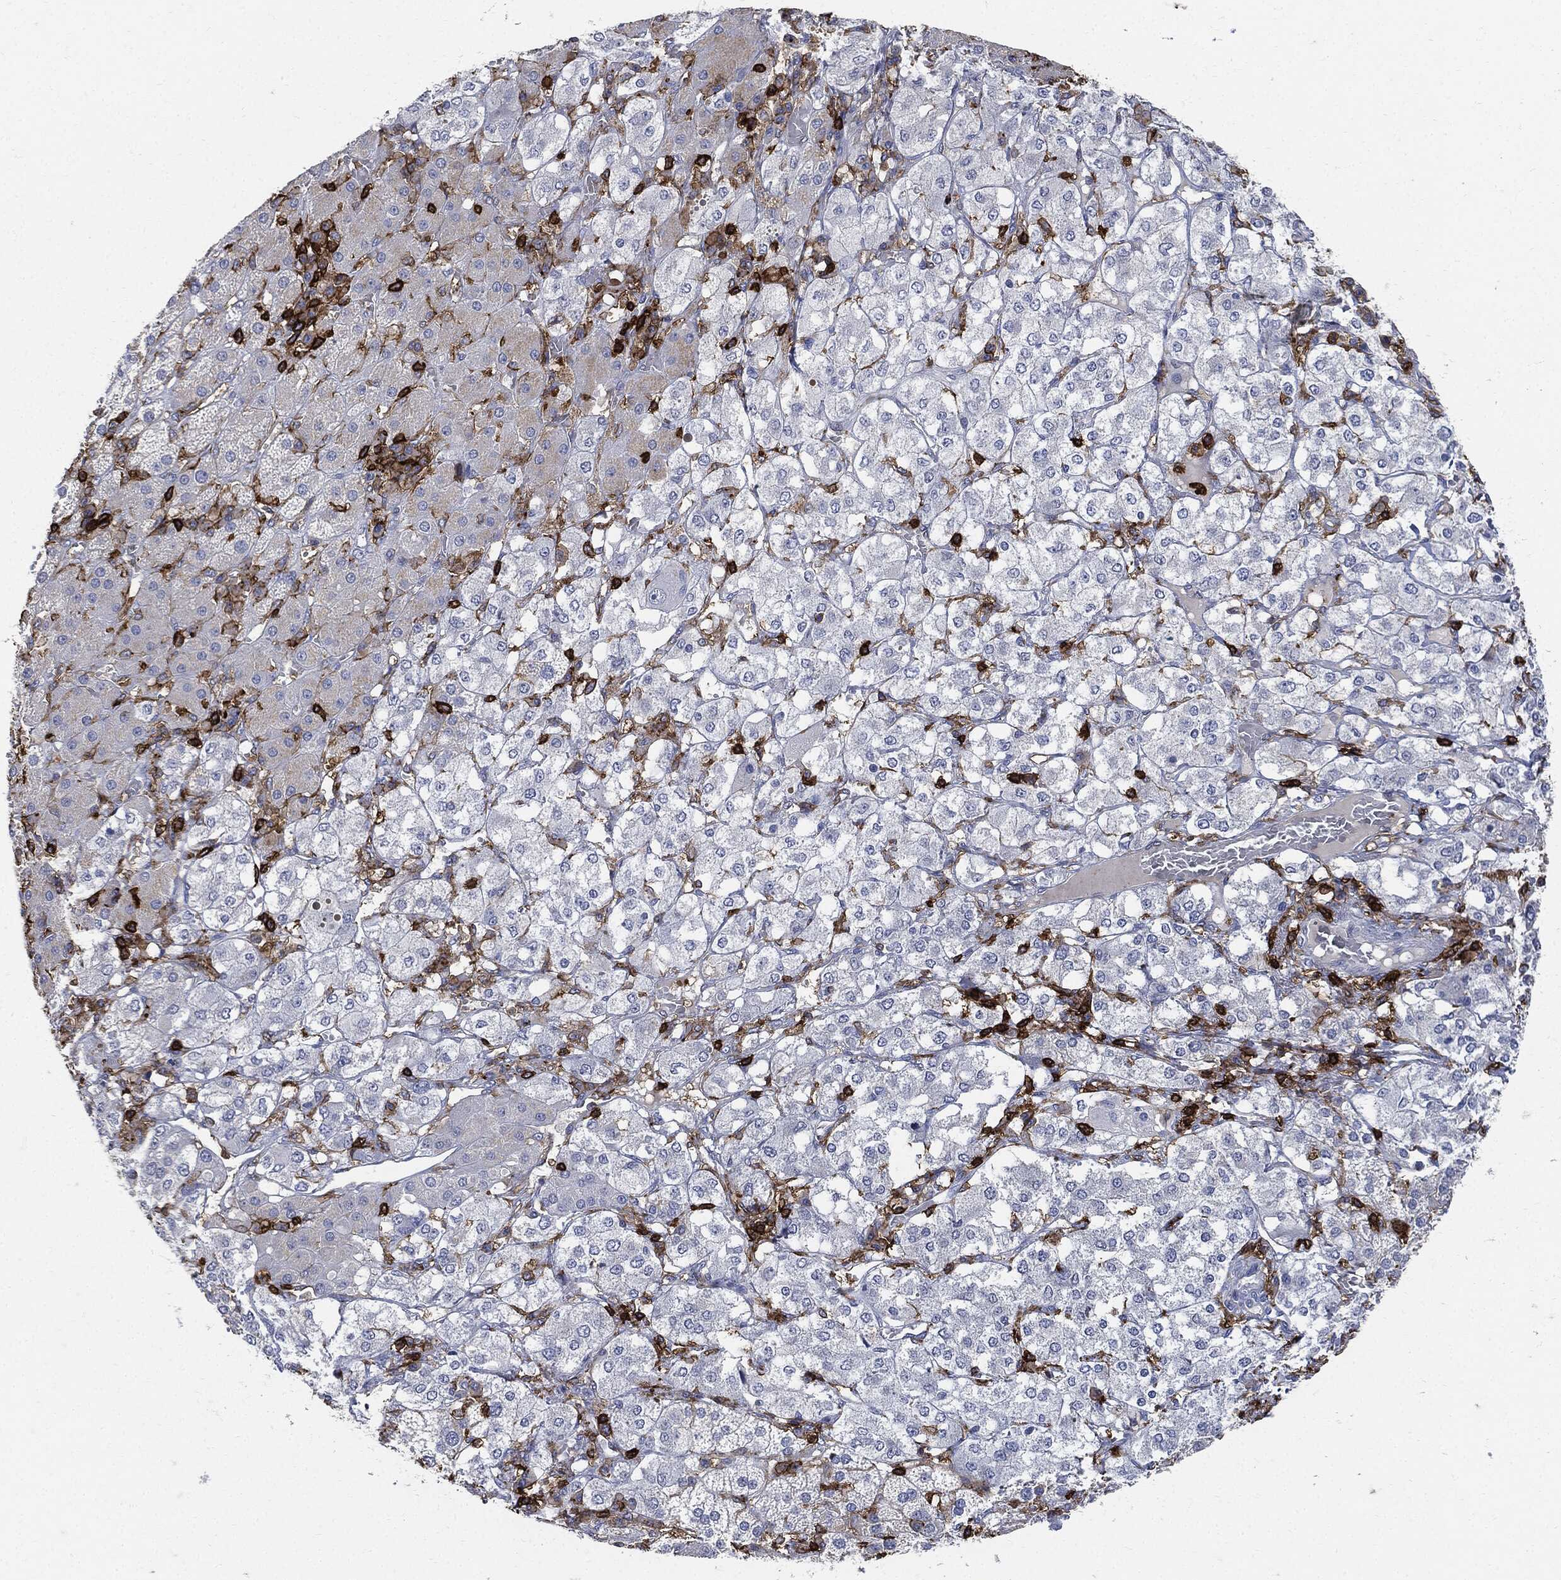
{"staining": {"intensity": "negative", "quantity": "none", "location": "none"}, "tissue": "adrenal gland", "cell_type": "Glandular cells", "image_type": "normal", "snomed": [{"axis": "morphology", "description": "Normal tissue, NOS"}, {"axis": "topography", "description": "Adrenal gland"}], "caption": "DAB (3,3'-diaminobenzidine) immunohistochemical staining of unremarkable human adrenal gland shows no significant expression in glandular cells.", "gene": "PTPRC", "patient": {"sex": "male", "age": 70}}